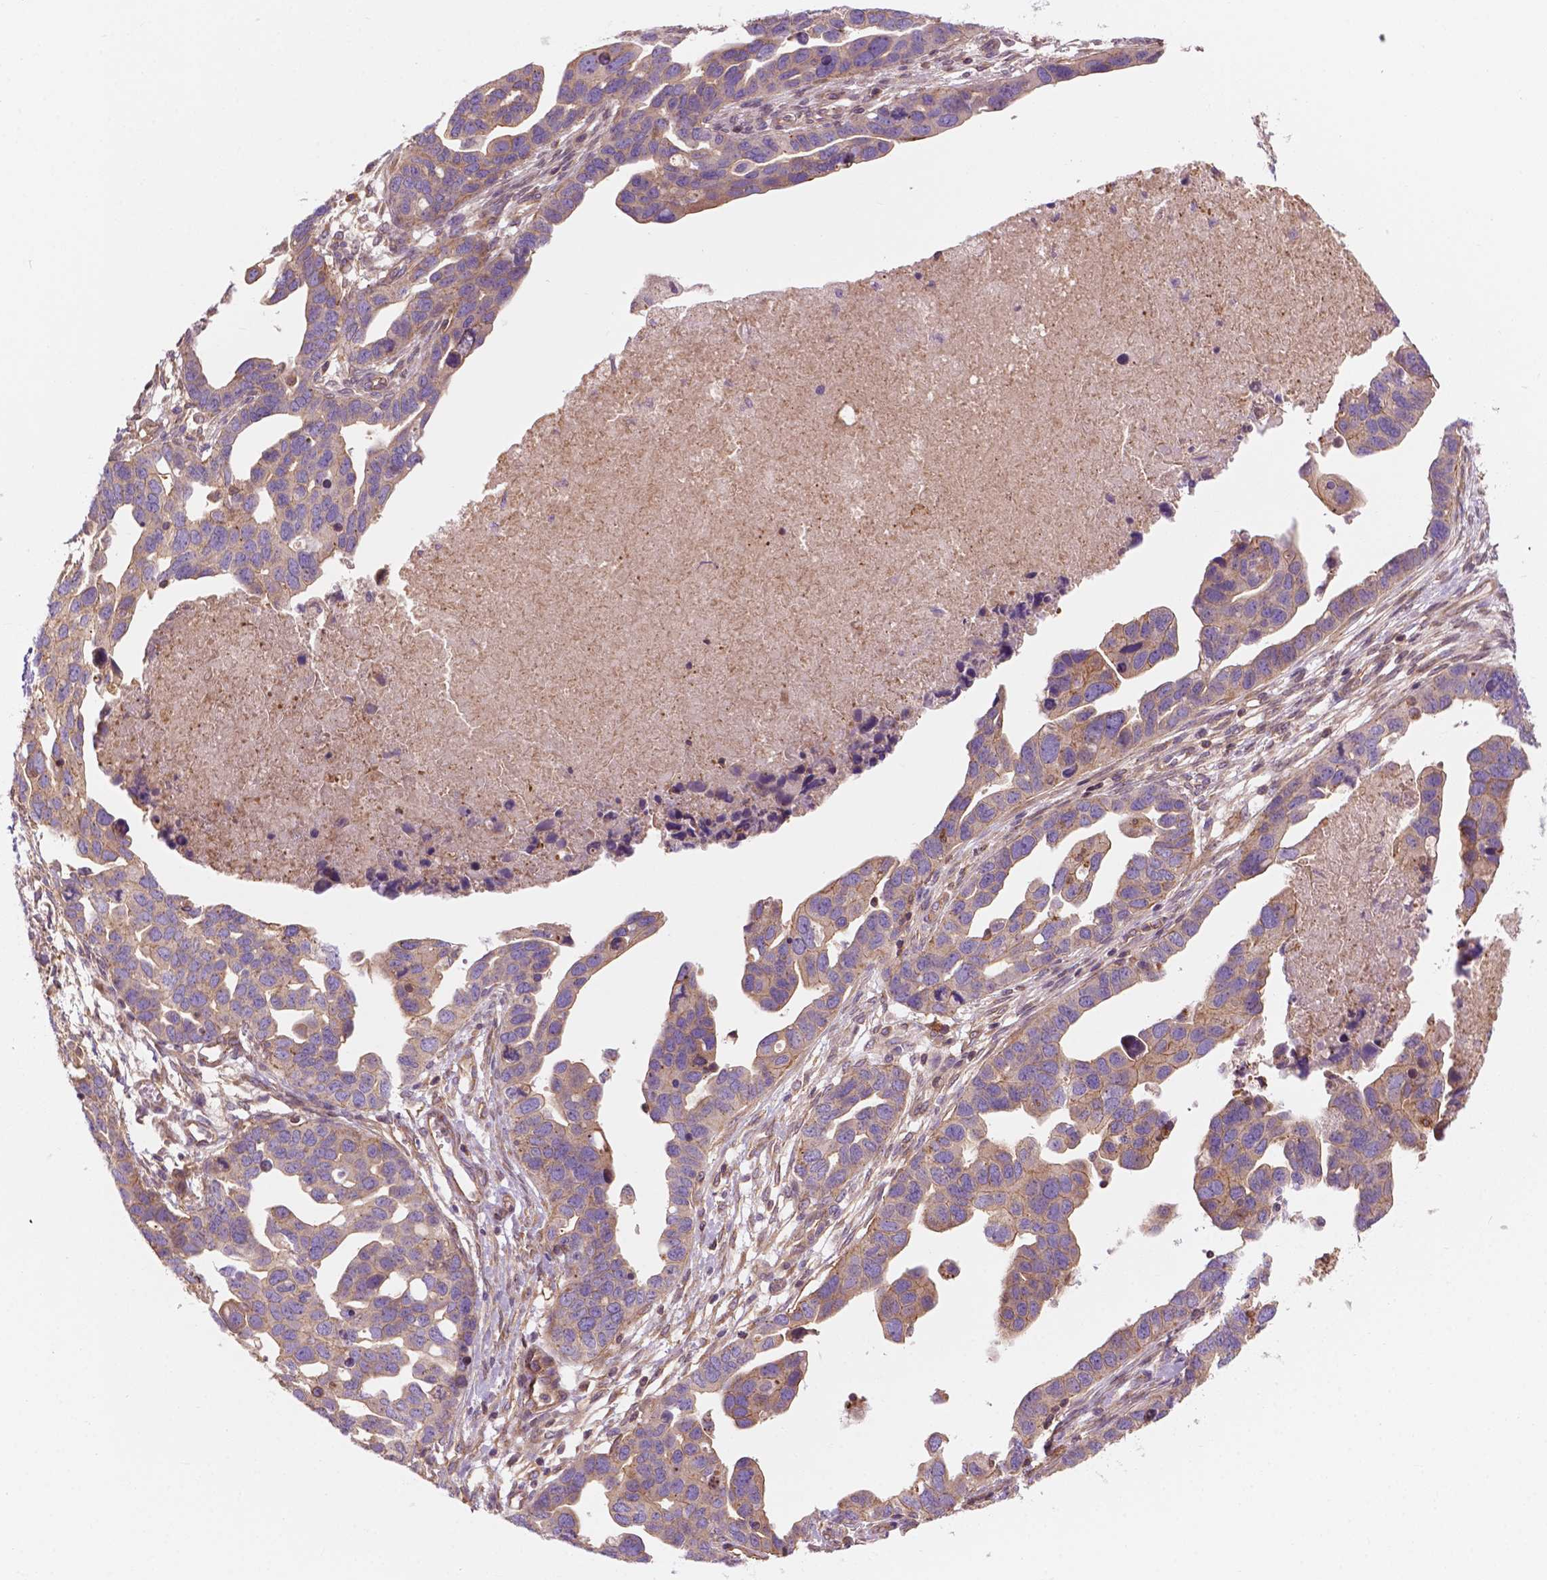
{"staining": {"intensity": "weak", "quantity": "<25%", "location": "cytoplasmic/membranous"}, "tissue": "ovarian cancer", "cell_type": "Tumor cells", "image_type": "cancer", "snomed": [{"axis": "morphology", "description": "Cystadenocarcinoma, serous, NOS"}, {"axis": "topography", "description": "Ovary"}], "caption": "Tumor cells are negative for brown protein staining in ovarian cancer.", "gene": "SURF4", "patient": {"sex": "female", "age": 54}}